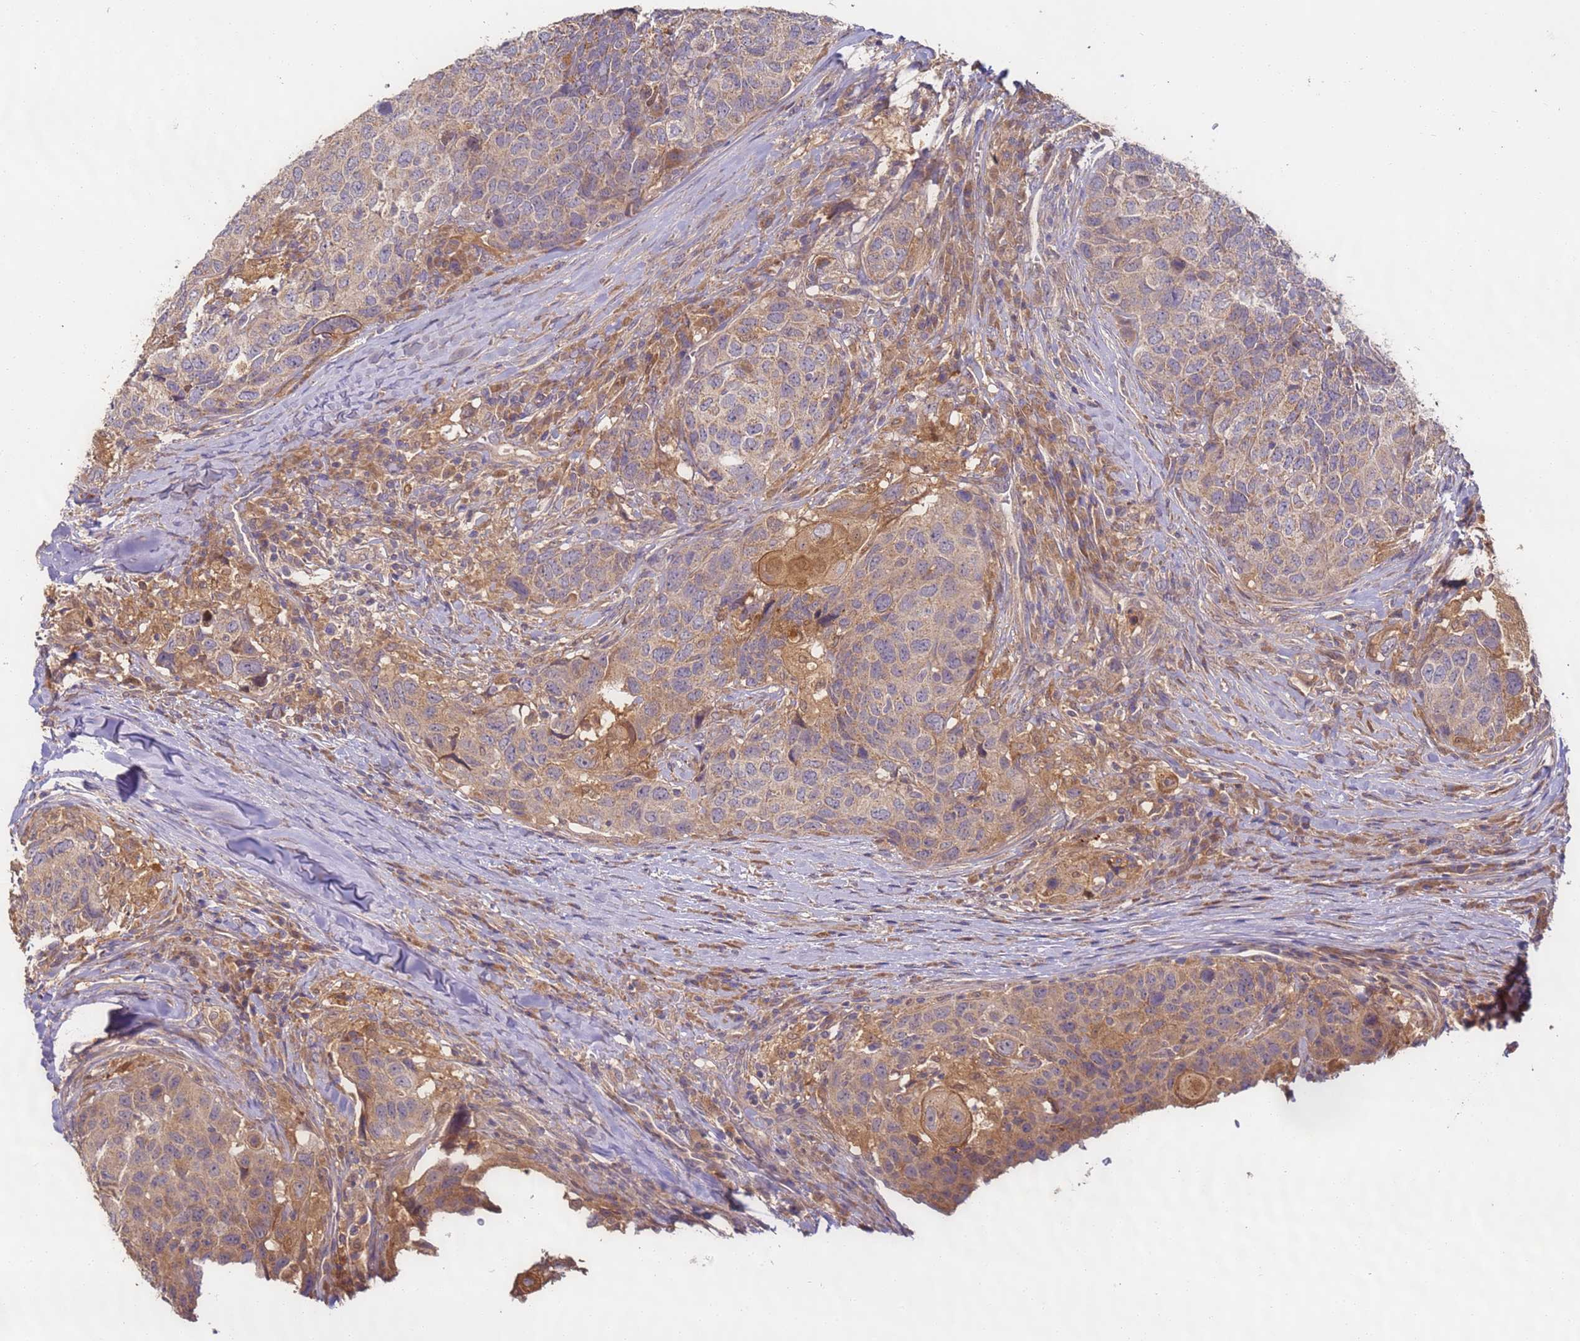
{"staining": {"intensity": "moderate", "quantity": ">75%", "location": "cytoplasmic/membranous"}, "tissue": "head and neck cancer", "cell_type": "Tumor cells", "image_type": "cancer", "snomed": [{"axis": "morphology", "description": "Squamous cell carcinoma, NOS"}, {"axis": "topography", "description": "Head-Neck"}], "caption": "A micrograph showing moderate cytoplasmic/membranous staining in approximately >75% of tumor cells in head and neck cancer, as visualized by brown immunohistochemical staining.", "gene": "TIGAR", "patient": {"sex": "male", "age": 66}}